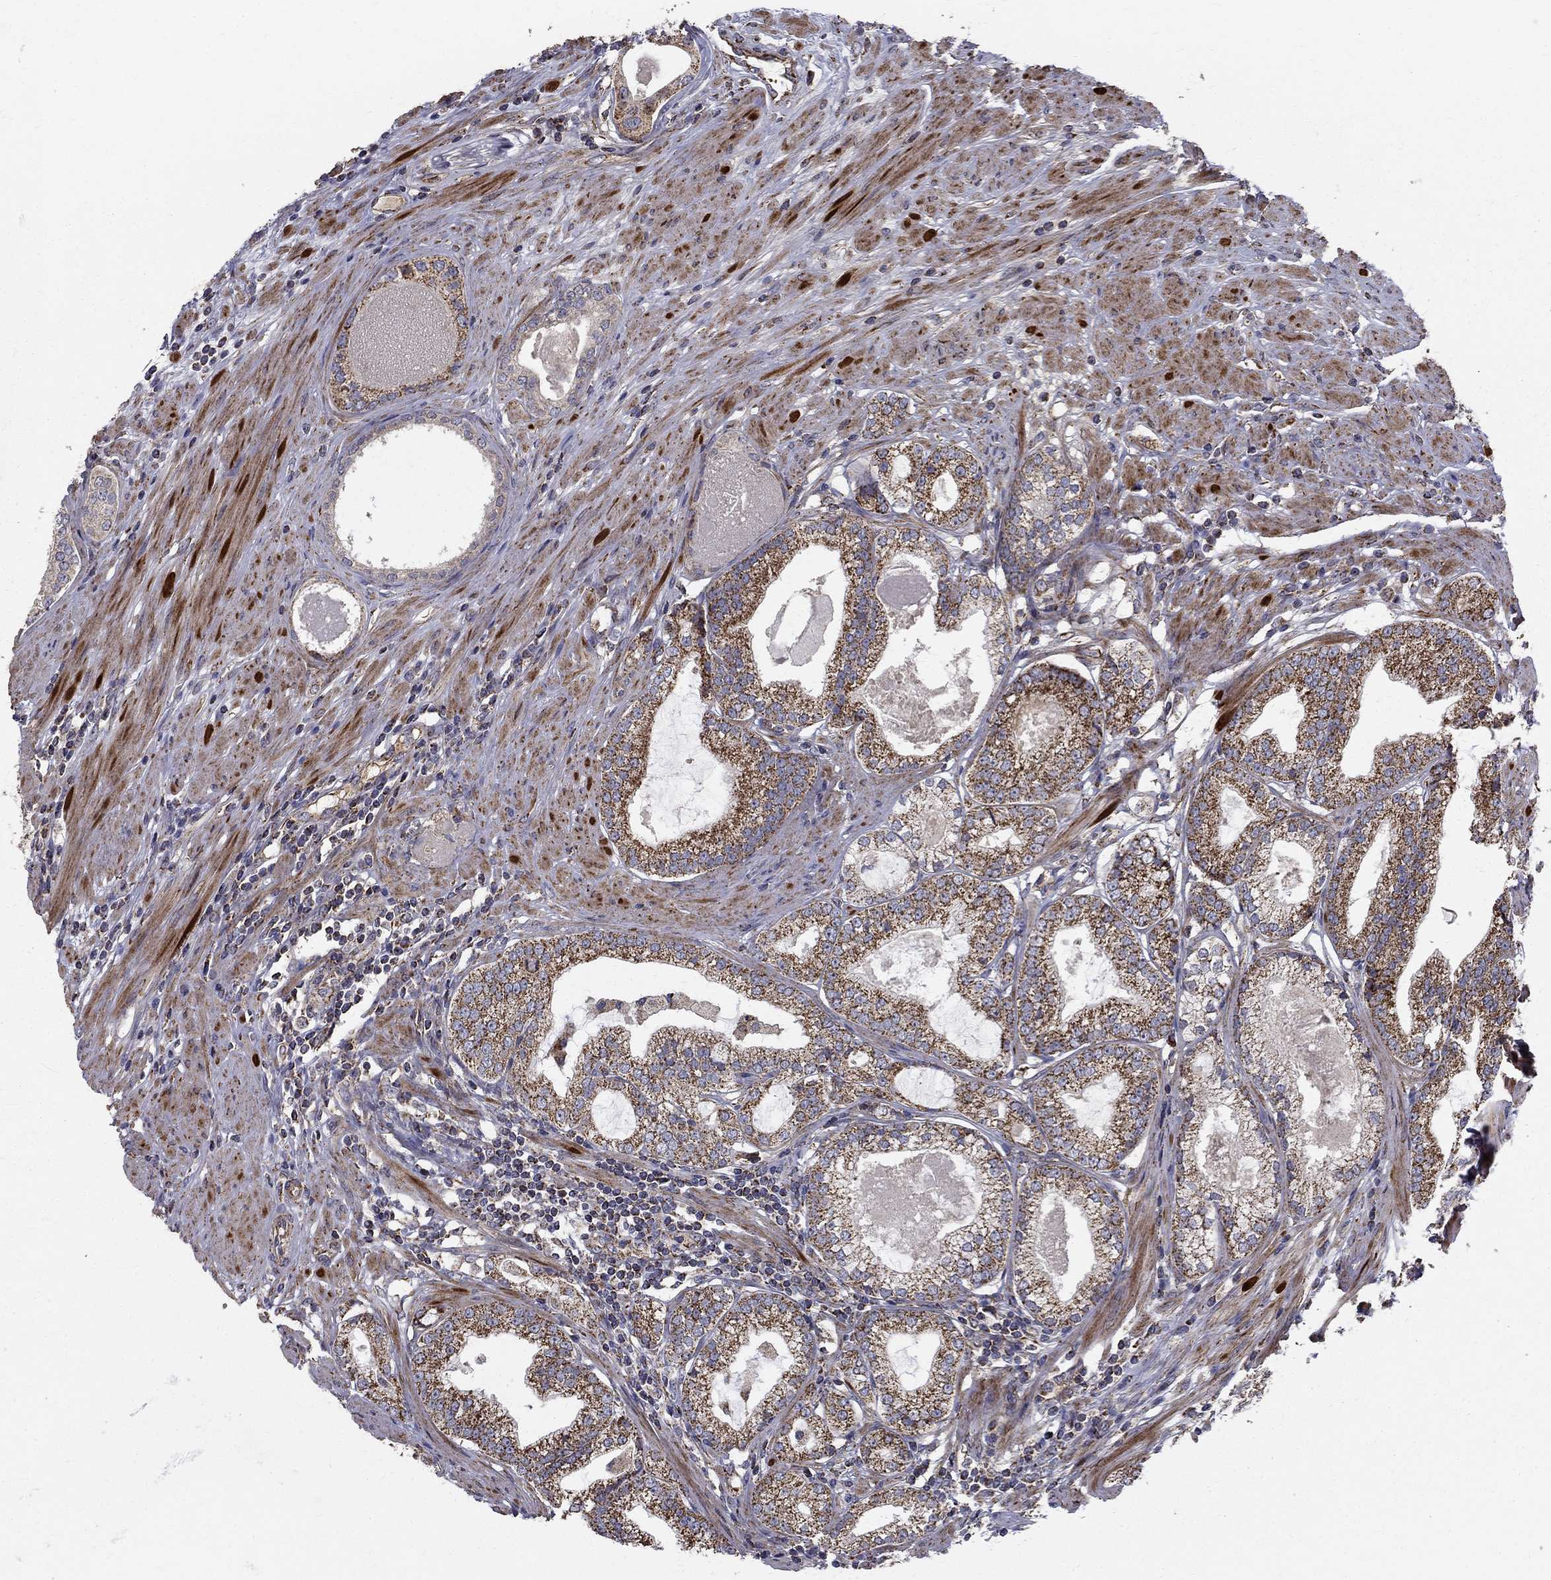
{"staining": {"intensity": "strong", "quantity": "25%-75%", "location": "cytoplasmic/membranous"}, "tissue": "prostate cancer", "cell_type": "Tumor cells", "image_type": "cancer", "snomed": [{"axis": "morphology", "description": "Adenocarcinoma, High grade"}, {"axis": "topography", "description": "Prostate and seminal vesicle, NOS"}], "caption": "Prostate cancer tissue exhibits strong cytoplasmic/membranous staining in about 25%-75% of tumor cells", "gene": "NDUFS8", "patient": {"sex": "male", "age": 62}}